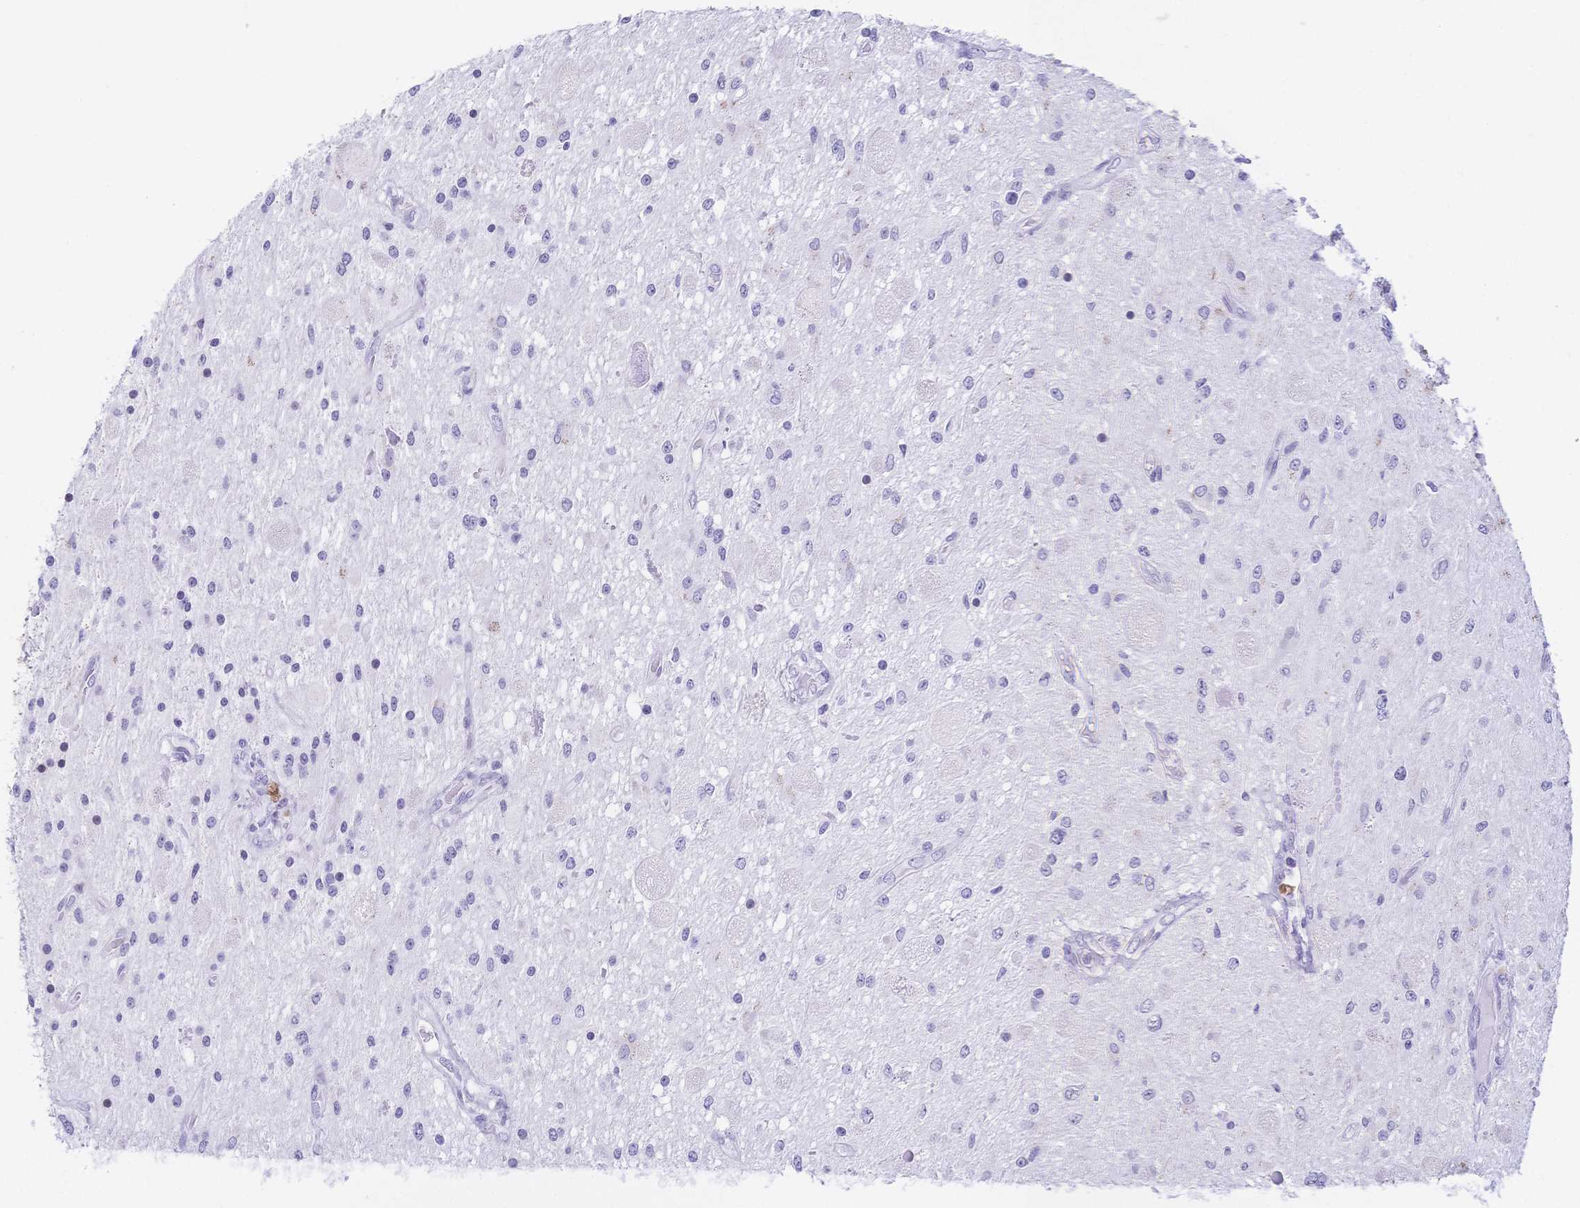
{"staining": {"intensity": "negative", "quantity": "none", "location": "none"}, "tissue": "glioma", "cell_type": "Tumor cells", "image_type": "cancer", "snomed": [{"axis": "morphology", "description": "Glioma, malignant, Low grade"}, {"axis": "topography", "description": "Cerebellum"}], "caption": "Tumor cells are negative for protein expression in human glioma.", "gene": "CR2", "patient": {"sex": "female", "age": 14}}